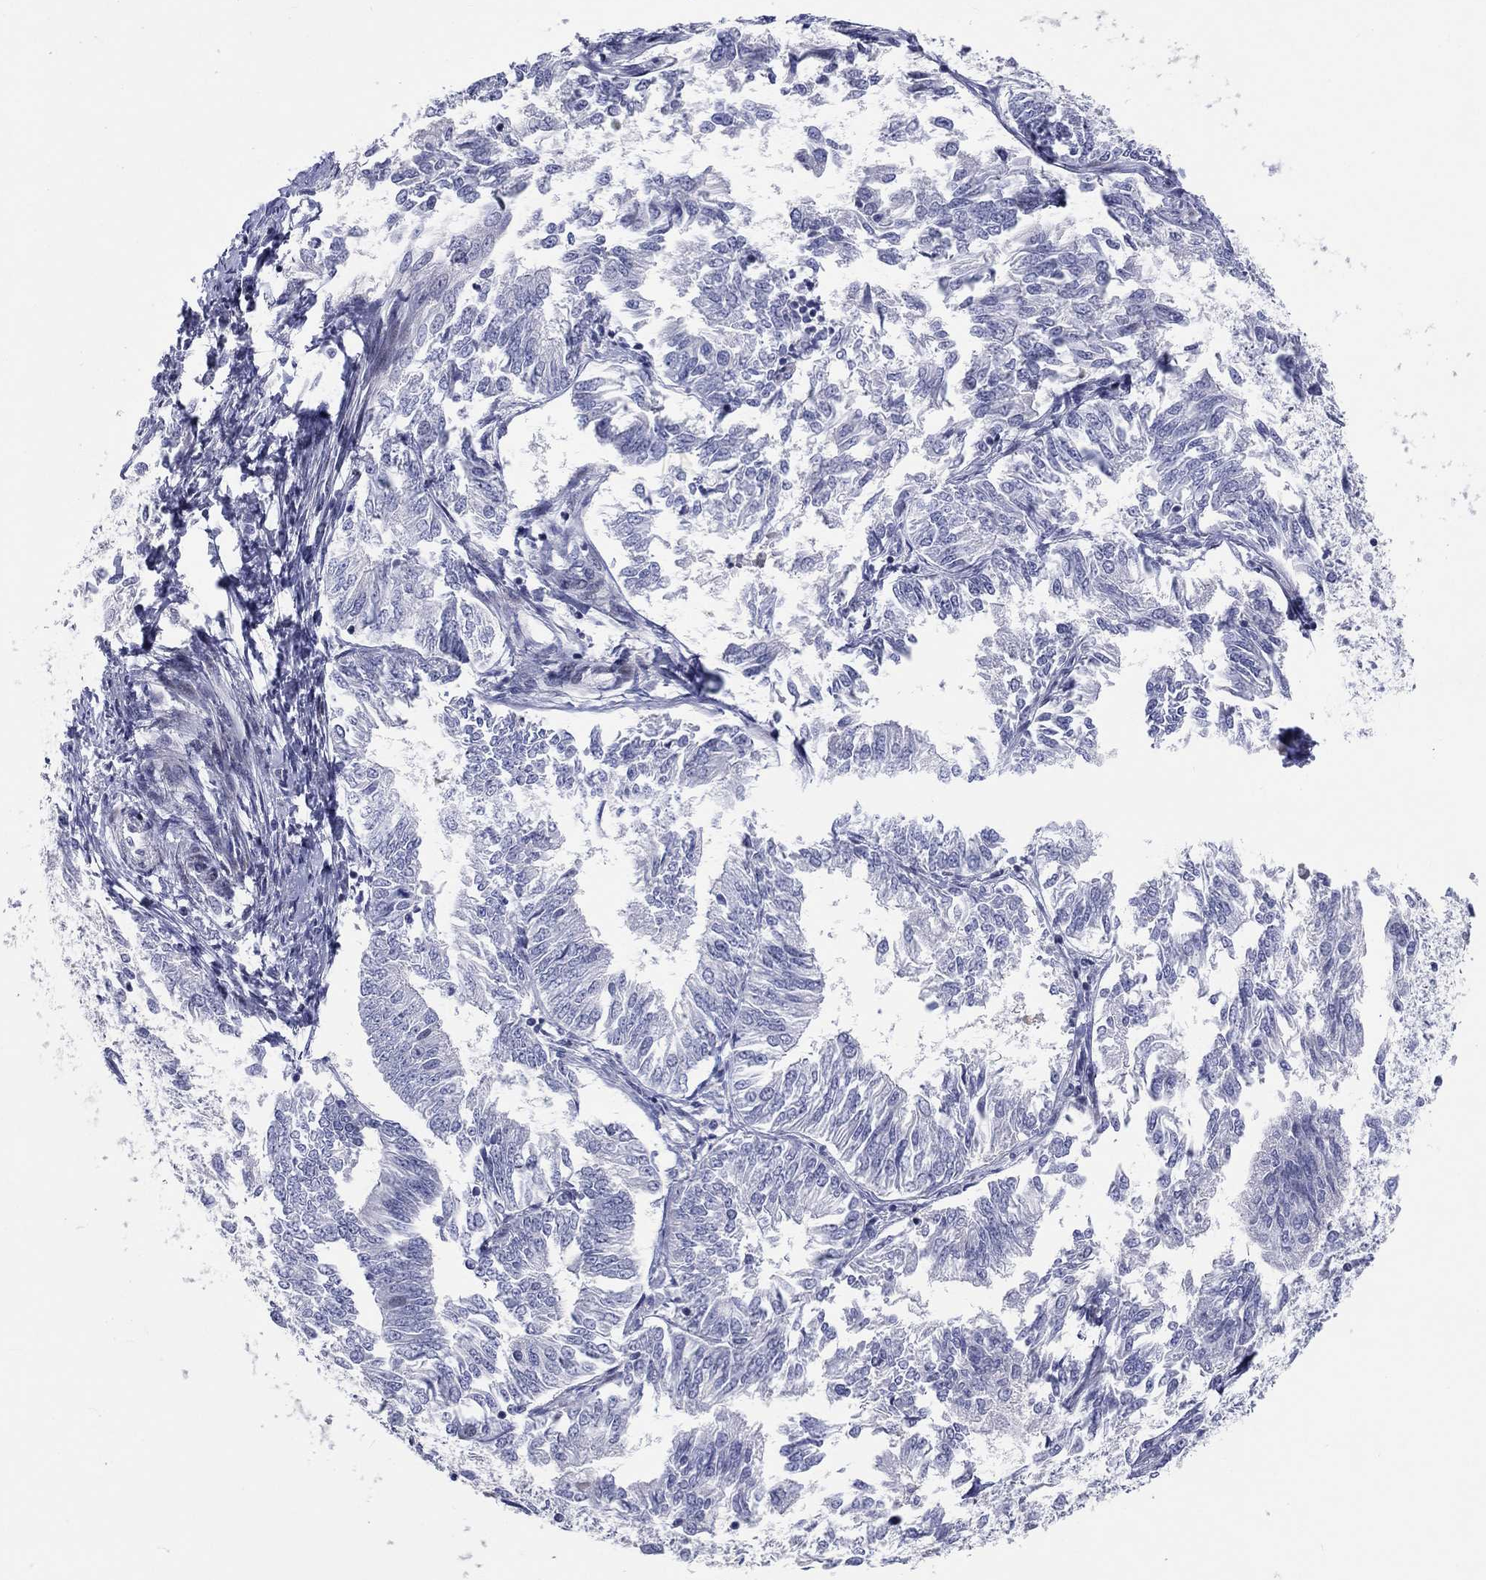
{"staining": {"intensity": "negative", "quantity": "none", "location": "none"}, "tissue": "endometrial cancer", "cell_type": "Tumor cells", "image_type": "cancer", "snomed": [{"axis": "morphology", "description": "Adenocarcinoma, NOS"}, {"axis": "topography", "description": "Endometrium"}], "caption": "High power microscopy histopathology image of an immunohistochemistry photomicrograph of adenocarcinoma (endometrial), revealing no significant staining in tumor cells. The staining is performed using DAB (3,3'-diaminobenzidine) brown chromogen with nuclei counter-stained in using hematoxylin.", "gene": "ARHGAP36", "patient": {"sex": "female", "age": 58}}